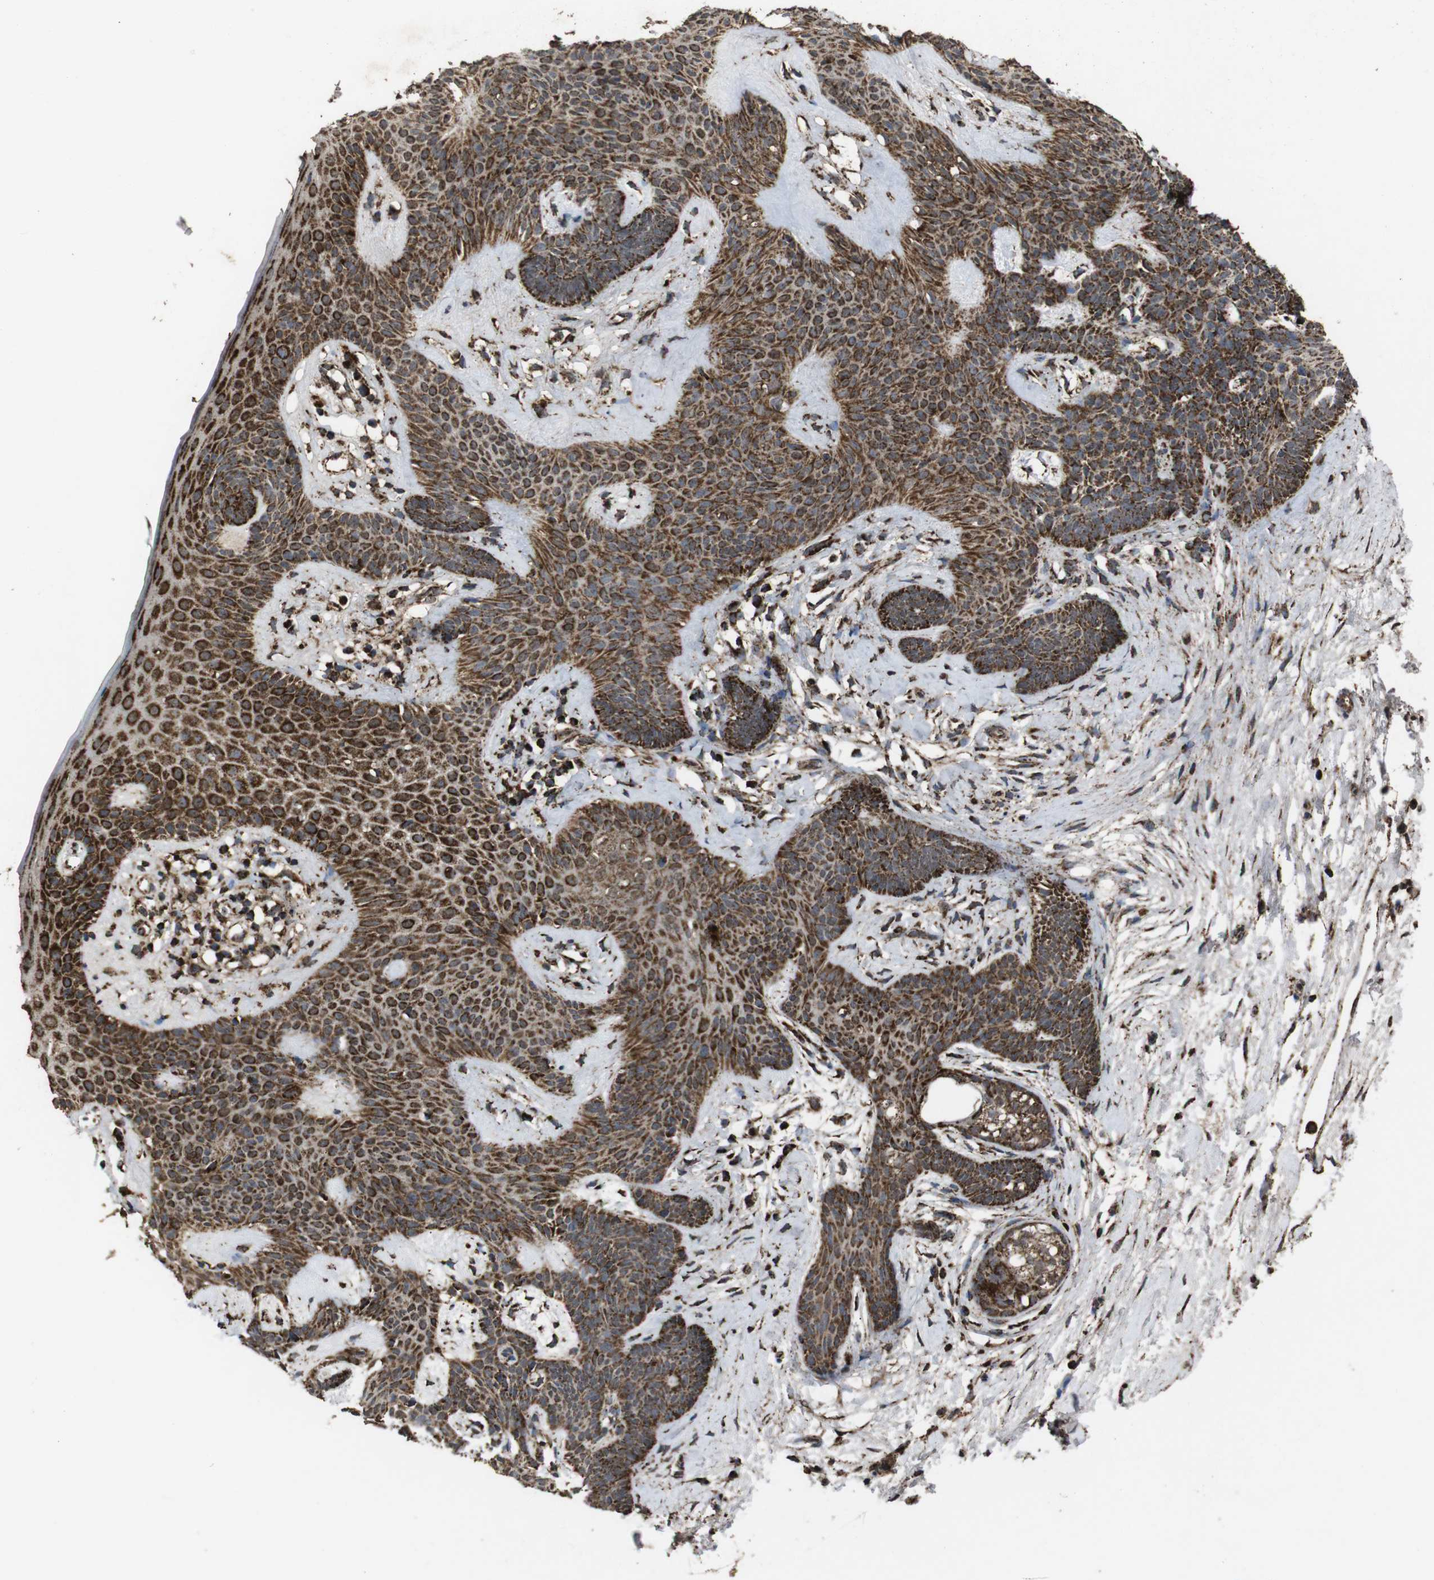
{"staining": {"intensity": "strong", "quantity": ">75%", "location": "cytoplasmic/membranous"}, "tissue": "skin cancer", "cell_type": "Tumor cells", "image_type": "cancer", "snomed": [{"axis": "morphology", "description": "Developmental malformation"}, {"axis": "morphology", "description": "Basal cell carcinoma"}, {"axis": "topography", "description": "Skin"}], "caption": "Strong cytoplasmic/membranous staining for a protein is present in approximately >75% of tumor cells of basal cell carcinoma (skin) using IHC.", "gene": "ATP5F1A", "patient": {"sex": "female", "age": 62}}